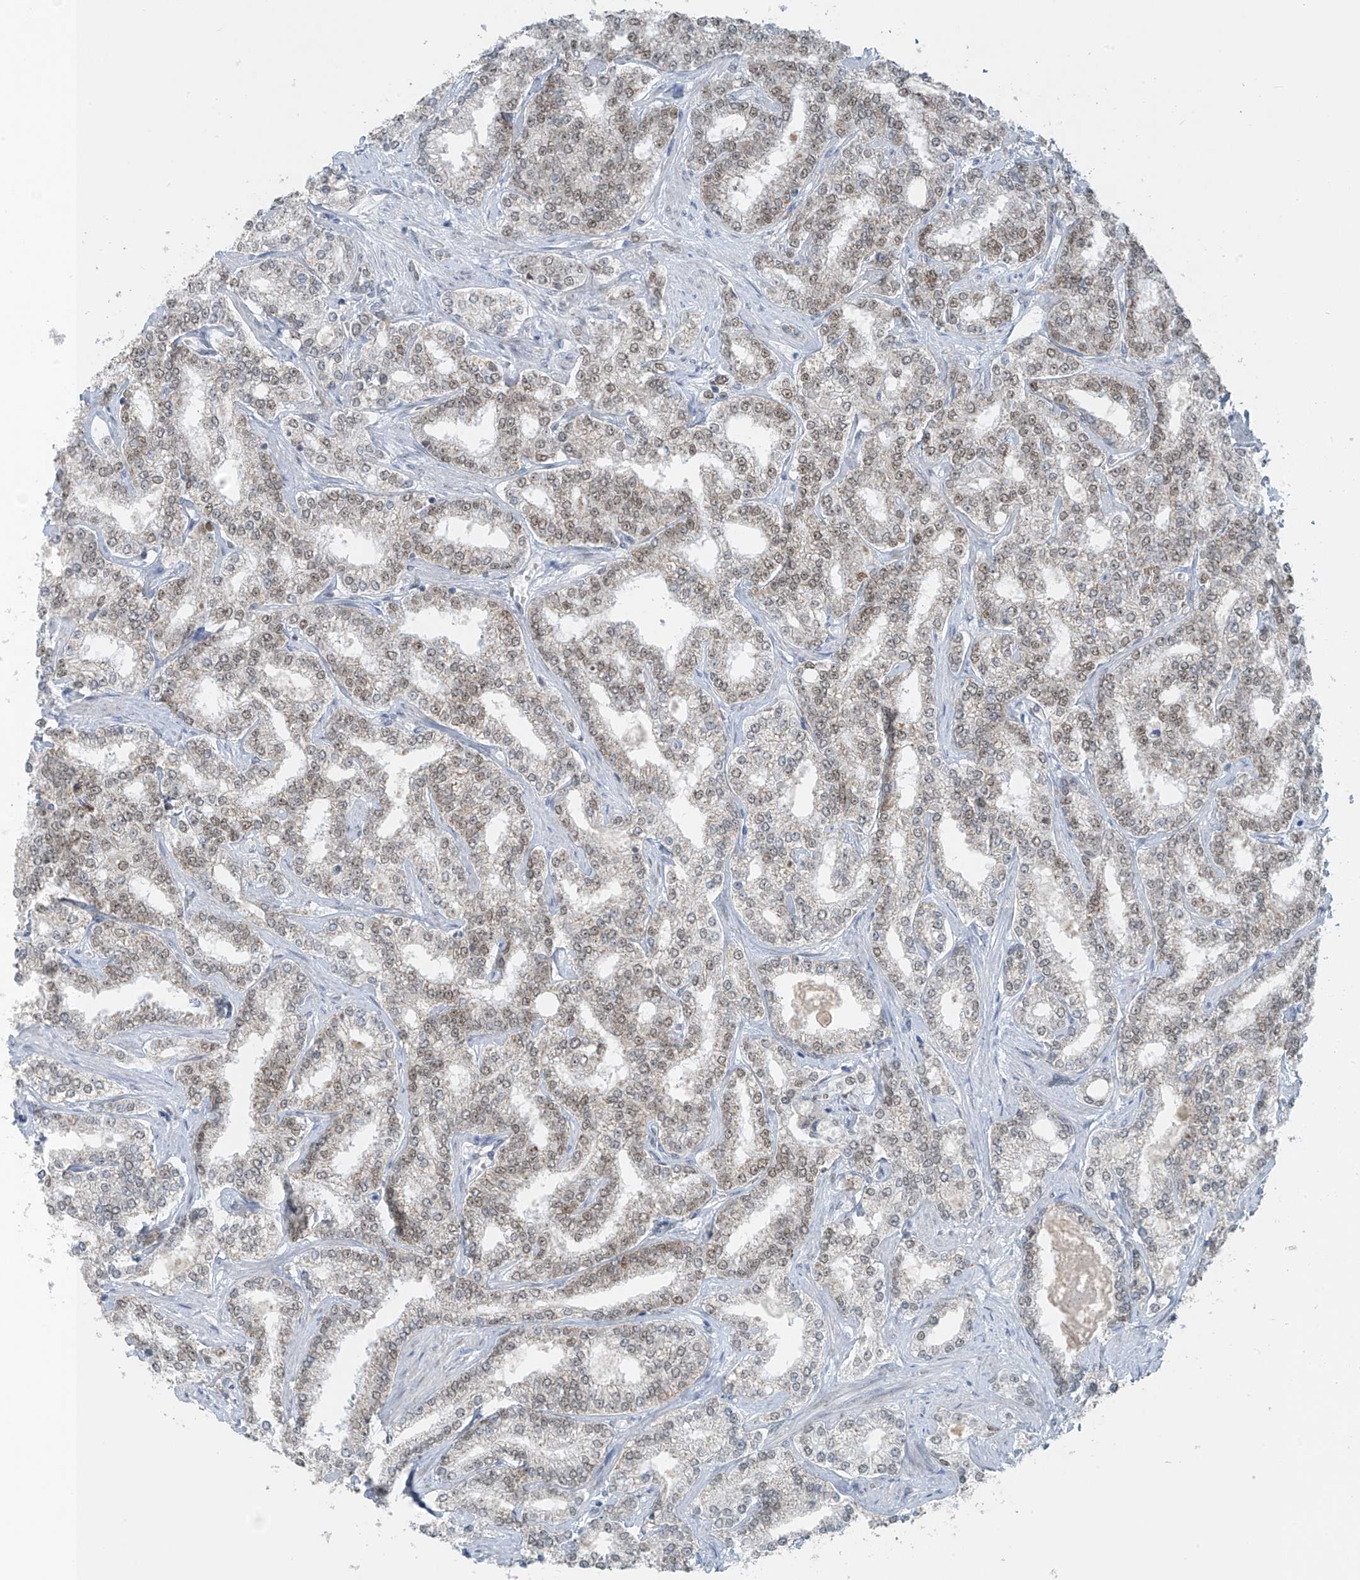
{"staining": {"intensity": "weak", "quantity": ">75%", "location": "nuclear"}, "tissue": "prostate cancer", "cell_type": "Tumor cells", "image_type": "cancer", "snomed": [{"axis": "morphology", "description": "Normal tissue, NOS"}, {"axis": "morphology", "description": "Adenocarcinoma, High grade"}, {"axis": "topography", "description": "Prostate"}], "caption": "Prostate adenocarcinoma (high-grade) stained with DAB IHC exhibits low levels of weak nuclear positivity in approximately >75% of tumor cells.", "gene": "WRNIP1", "patient": {"sex": "male", "age": 83}}